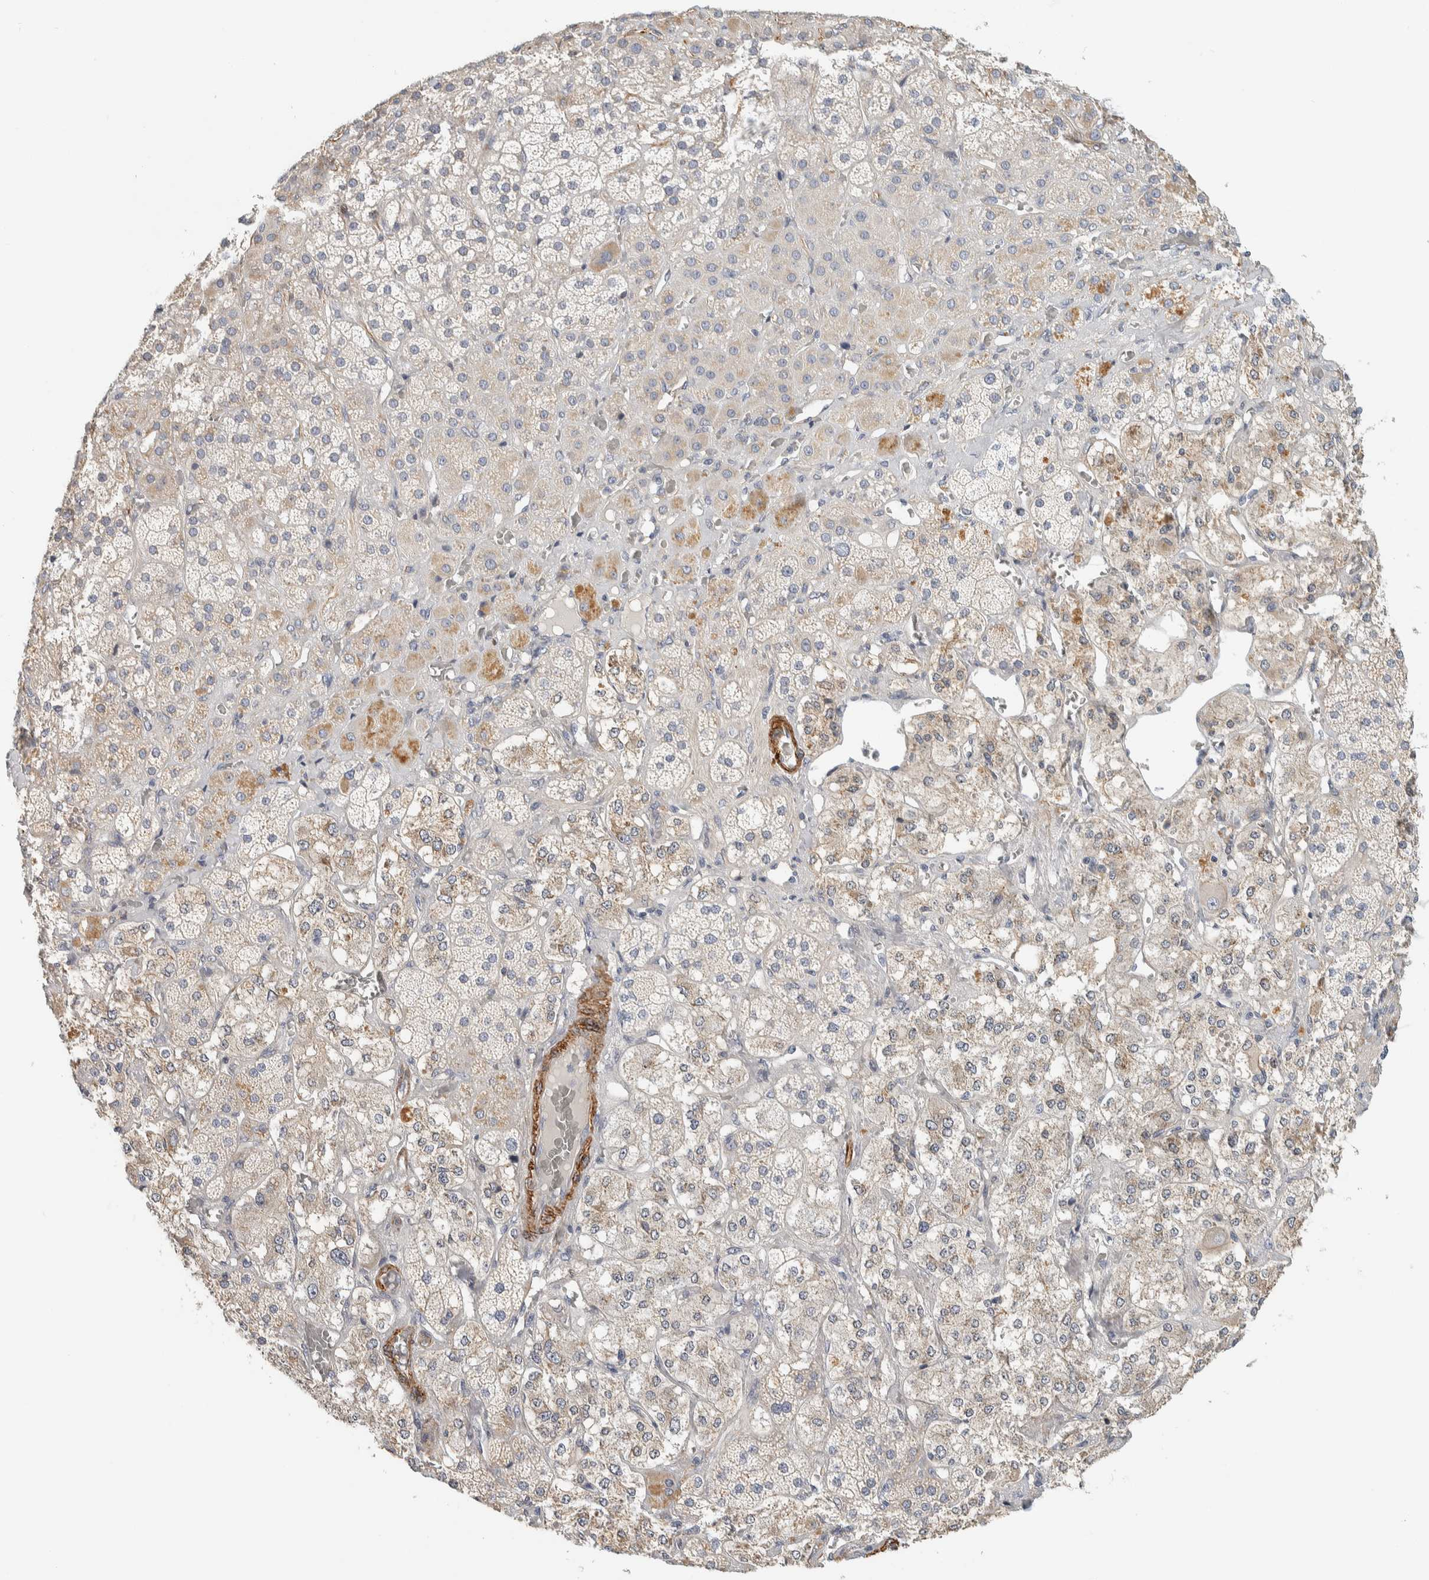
{"staining": {"intensity": "moderate", "quantity": "<25%", "location": "cytoplasmic/membranous"}, "tissue": "adrenal gland", "cell_type": "Glandular cells", "image_type": "normal", "snomed": [{"axis": "morphology", "description": "Normal tissue, NOS"}, {"axis": "topography", "description": "Adrenal gland"}], "caption": "High-power microscopy captured an immunohistochemistry (IHC) photomicrograph of normal adrenal gland, revealing moderate cytoplasmic/membranous expression in approximately <25% of glandular cells.", "gene": "CDR2", "patient": {"sex": "female", "age": 59}}